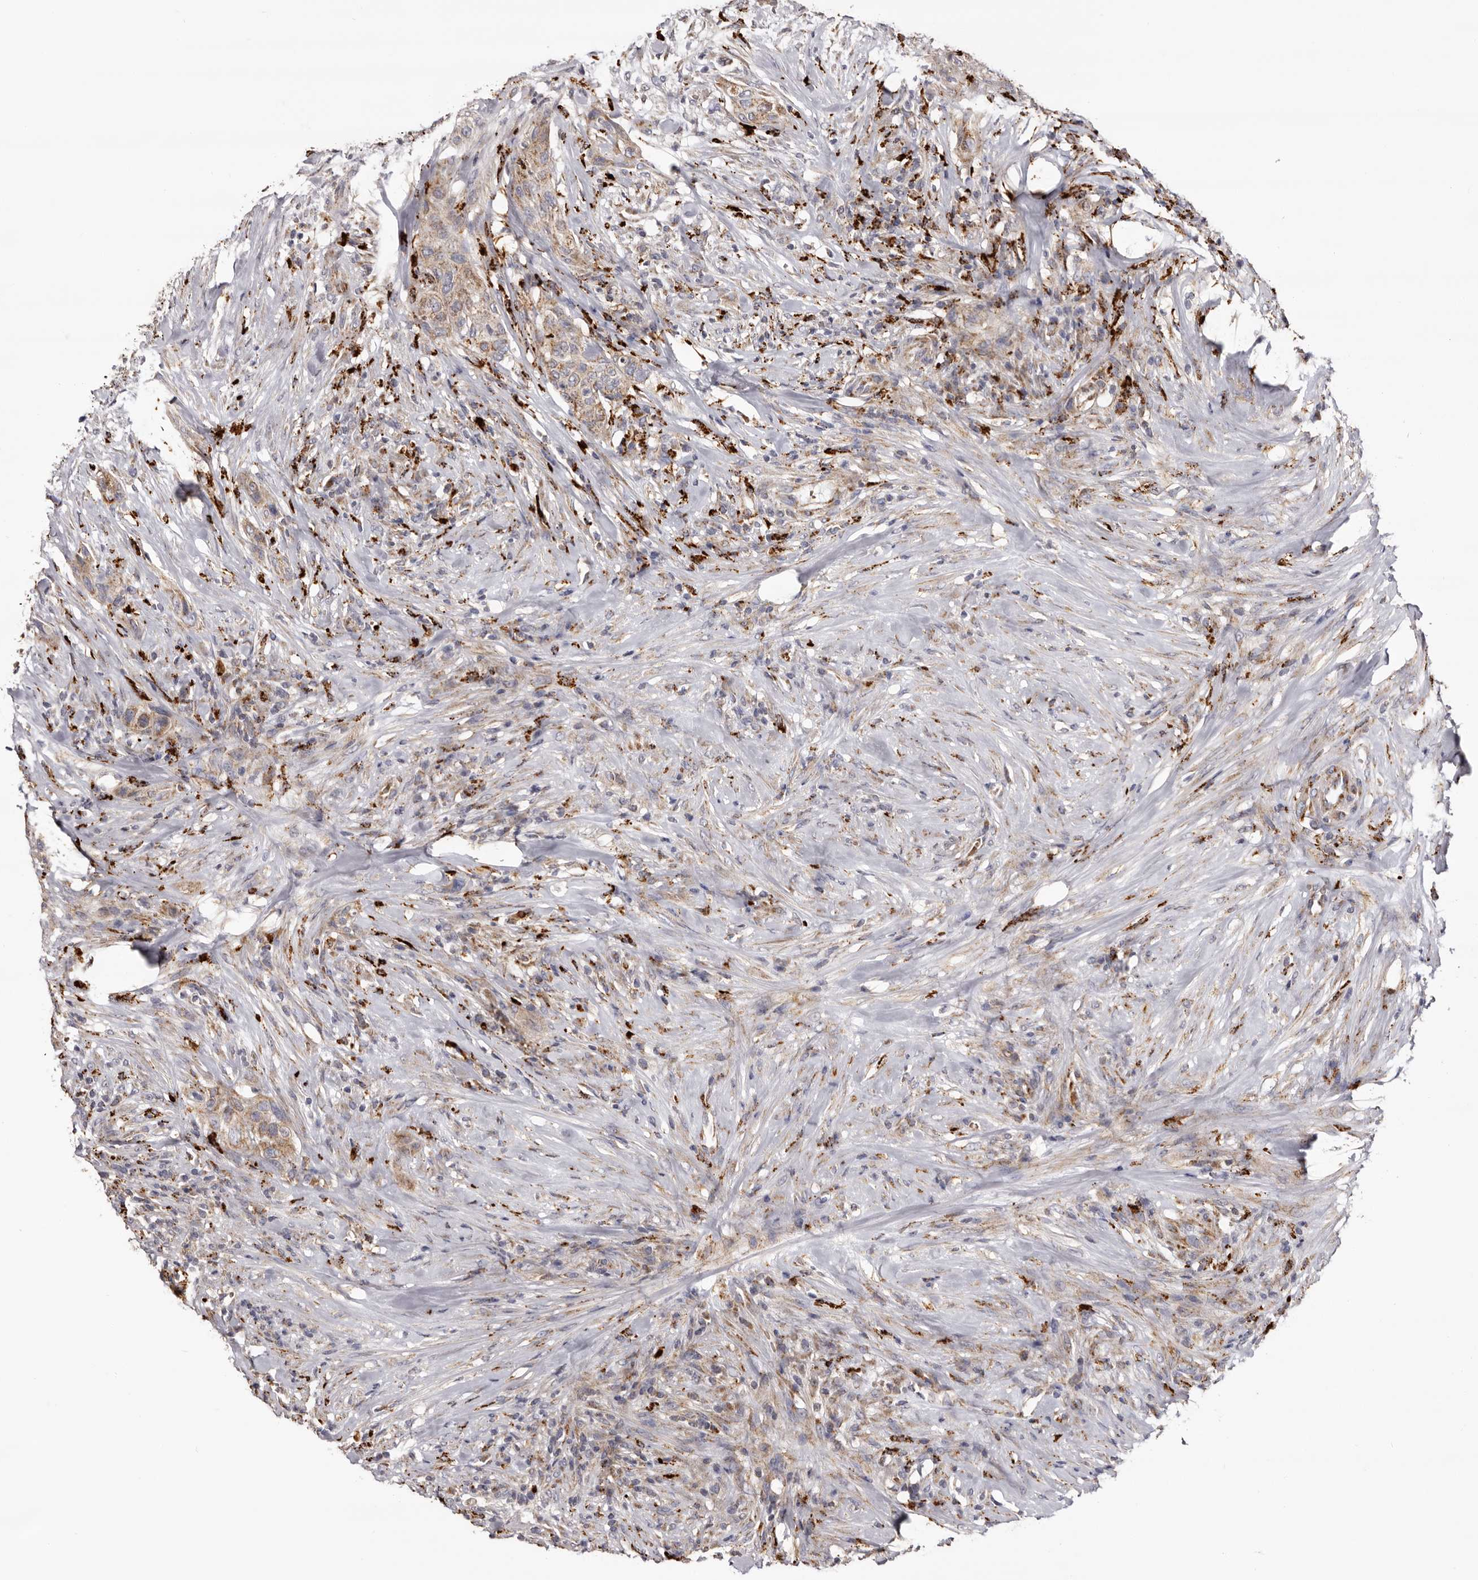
{"staining": {"intensity": "moderate", "quantity": ">75%", "location": "cytoplasmic/membranous"}, "tissue": "urothelial cancer", "cell_type": "Tumor cells", "image_type": "cancer", "snomed": [{"axis": "morphology", "description": "Urothelial carcinoma, High grade"}, {"axis": "topography", "description": "Urinary bladder"}], "caption": "Urothelial carcinoma (high-grade) stained for a protein (brown) exhibits moderate cytoplasmic/membranous positive positivity in approximately >75% of tumor cells.", "gene": "MECR", "patient": {"sex": "male", "age": 35}}